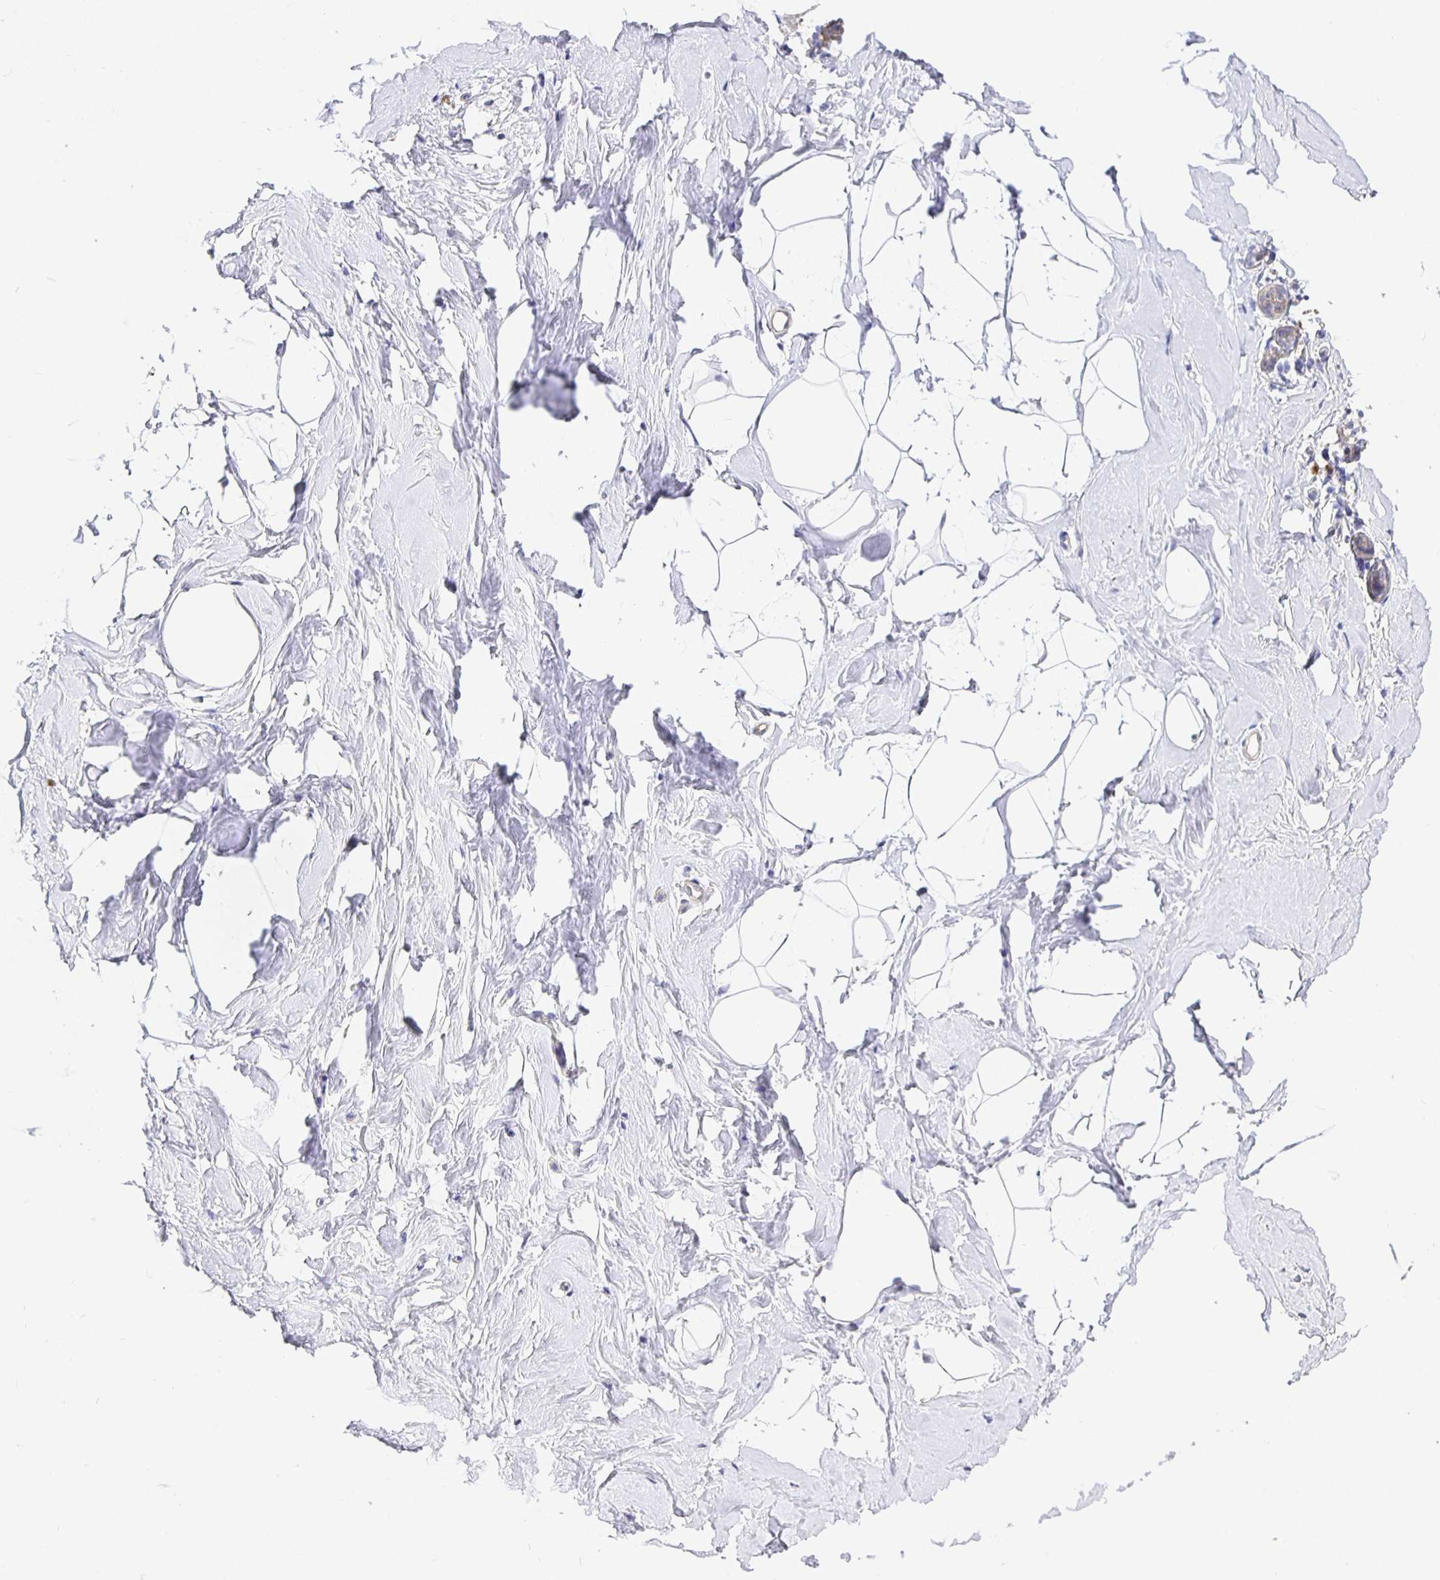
{"staining": {"intensity": "negative", "quantity": "none", "location": "none"}, "tissue": "breast", "cell_type": "Adipocytes", "image_type": "normal", "snomed": [{"axis": "morphology", "description": "Normal tissue, NOS"}, {"axis": "topography", "description": "Breast"}], "caption": "Immunohistochemistry micrograph of benign breast: breast stained with DAB reveals no significant protein staining in adipocytes. The staining was performed using DAB to visualize the protein expression in brown, while the nuclei were stained in blue with hematoxylin (Magnification: 20x).", "gene": "OPALIN", "patient": {"sex": "female", "age": 32}}